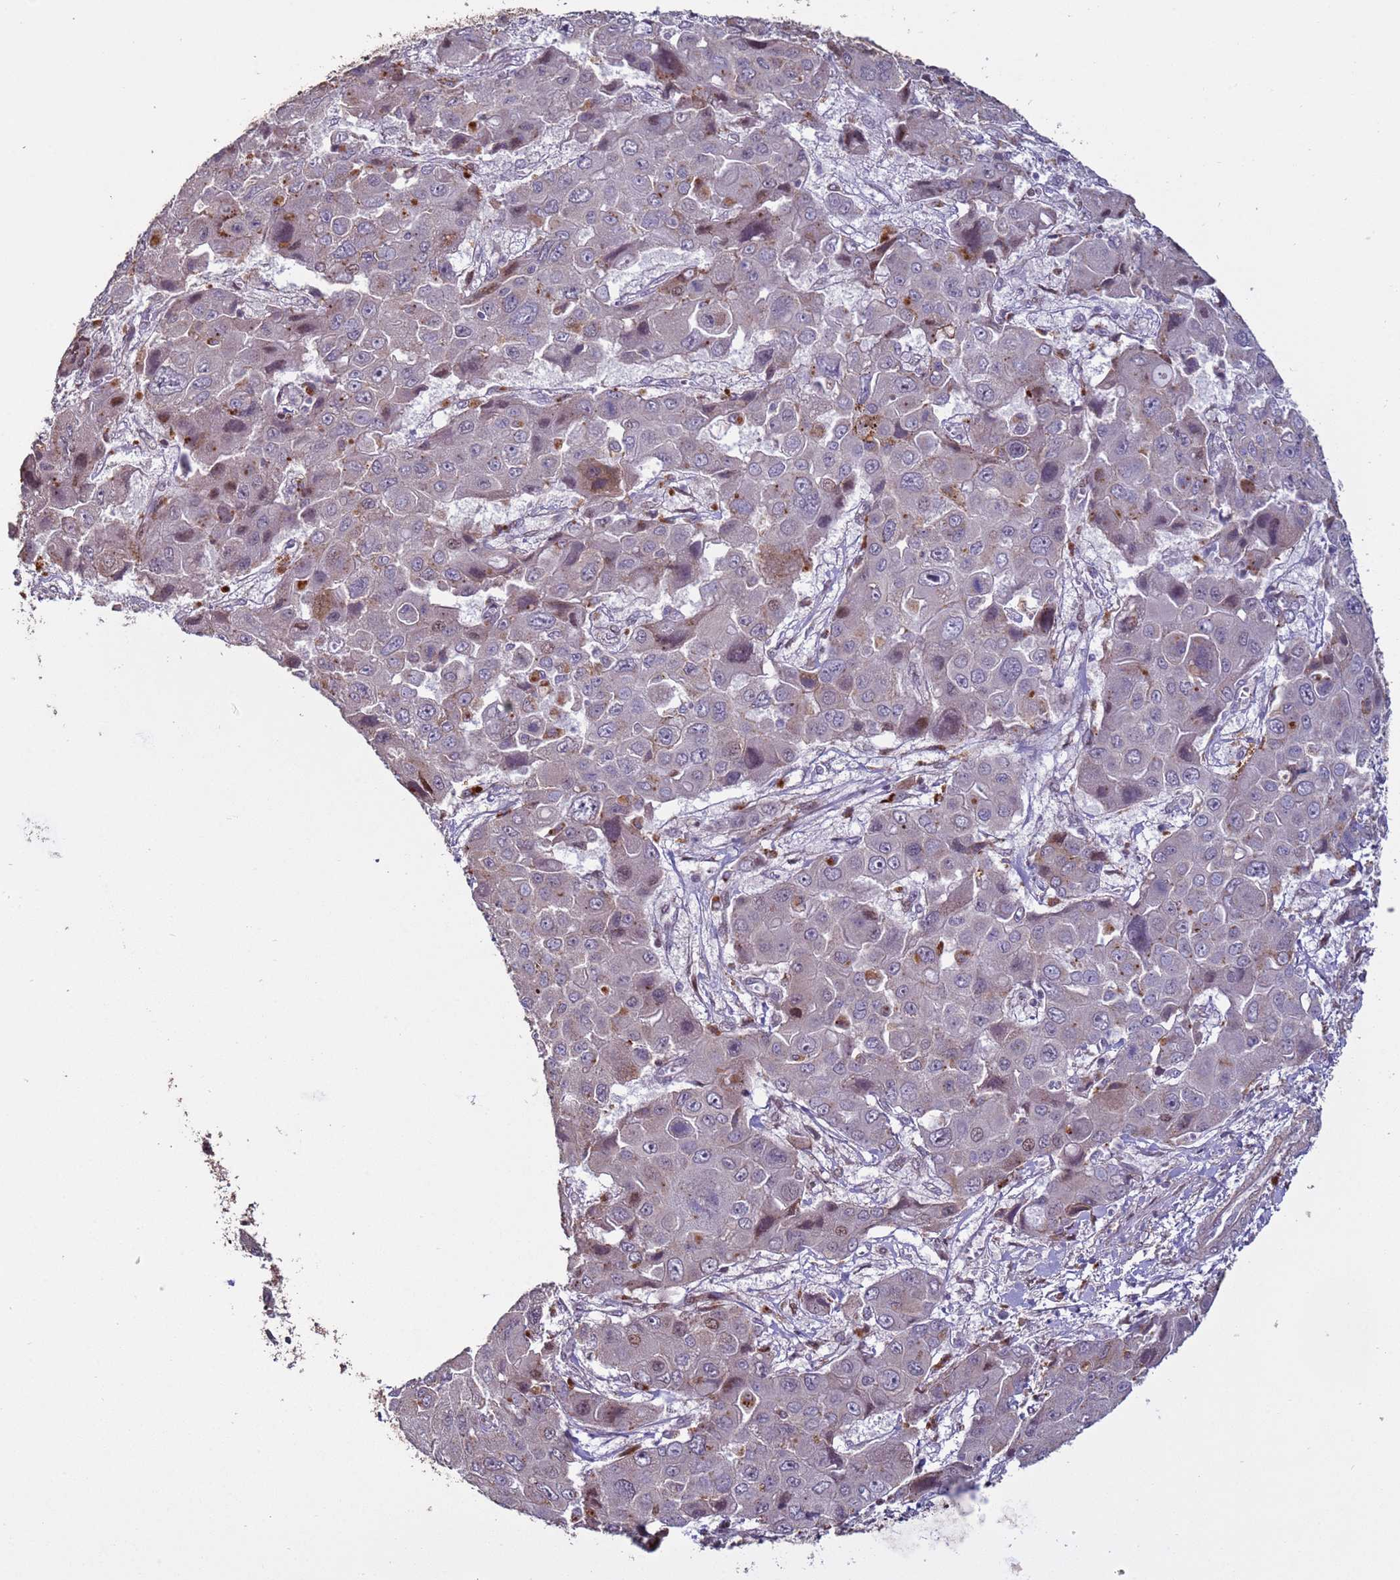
{"staining": {"intensity": "moderate", "quantity": "<25%", "location": "cytoplasmic/membranous"}, "tissue": "liver cancer", "cell_type": "Tumor cells", "image_type": "cancer", "snomed": [{"axis": "morphology", "description": "Cholangiocarcinoma"}, {"axis": "topography", "description": "Liver"}], "caption": "Moderate cytoplasmic/membranous protein staining is seen in approximately <25% of tumor cells in cholangiocarcinoma (liver).", "gene": "HGH1", "patient": {"sex": "male", "age": 67}}